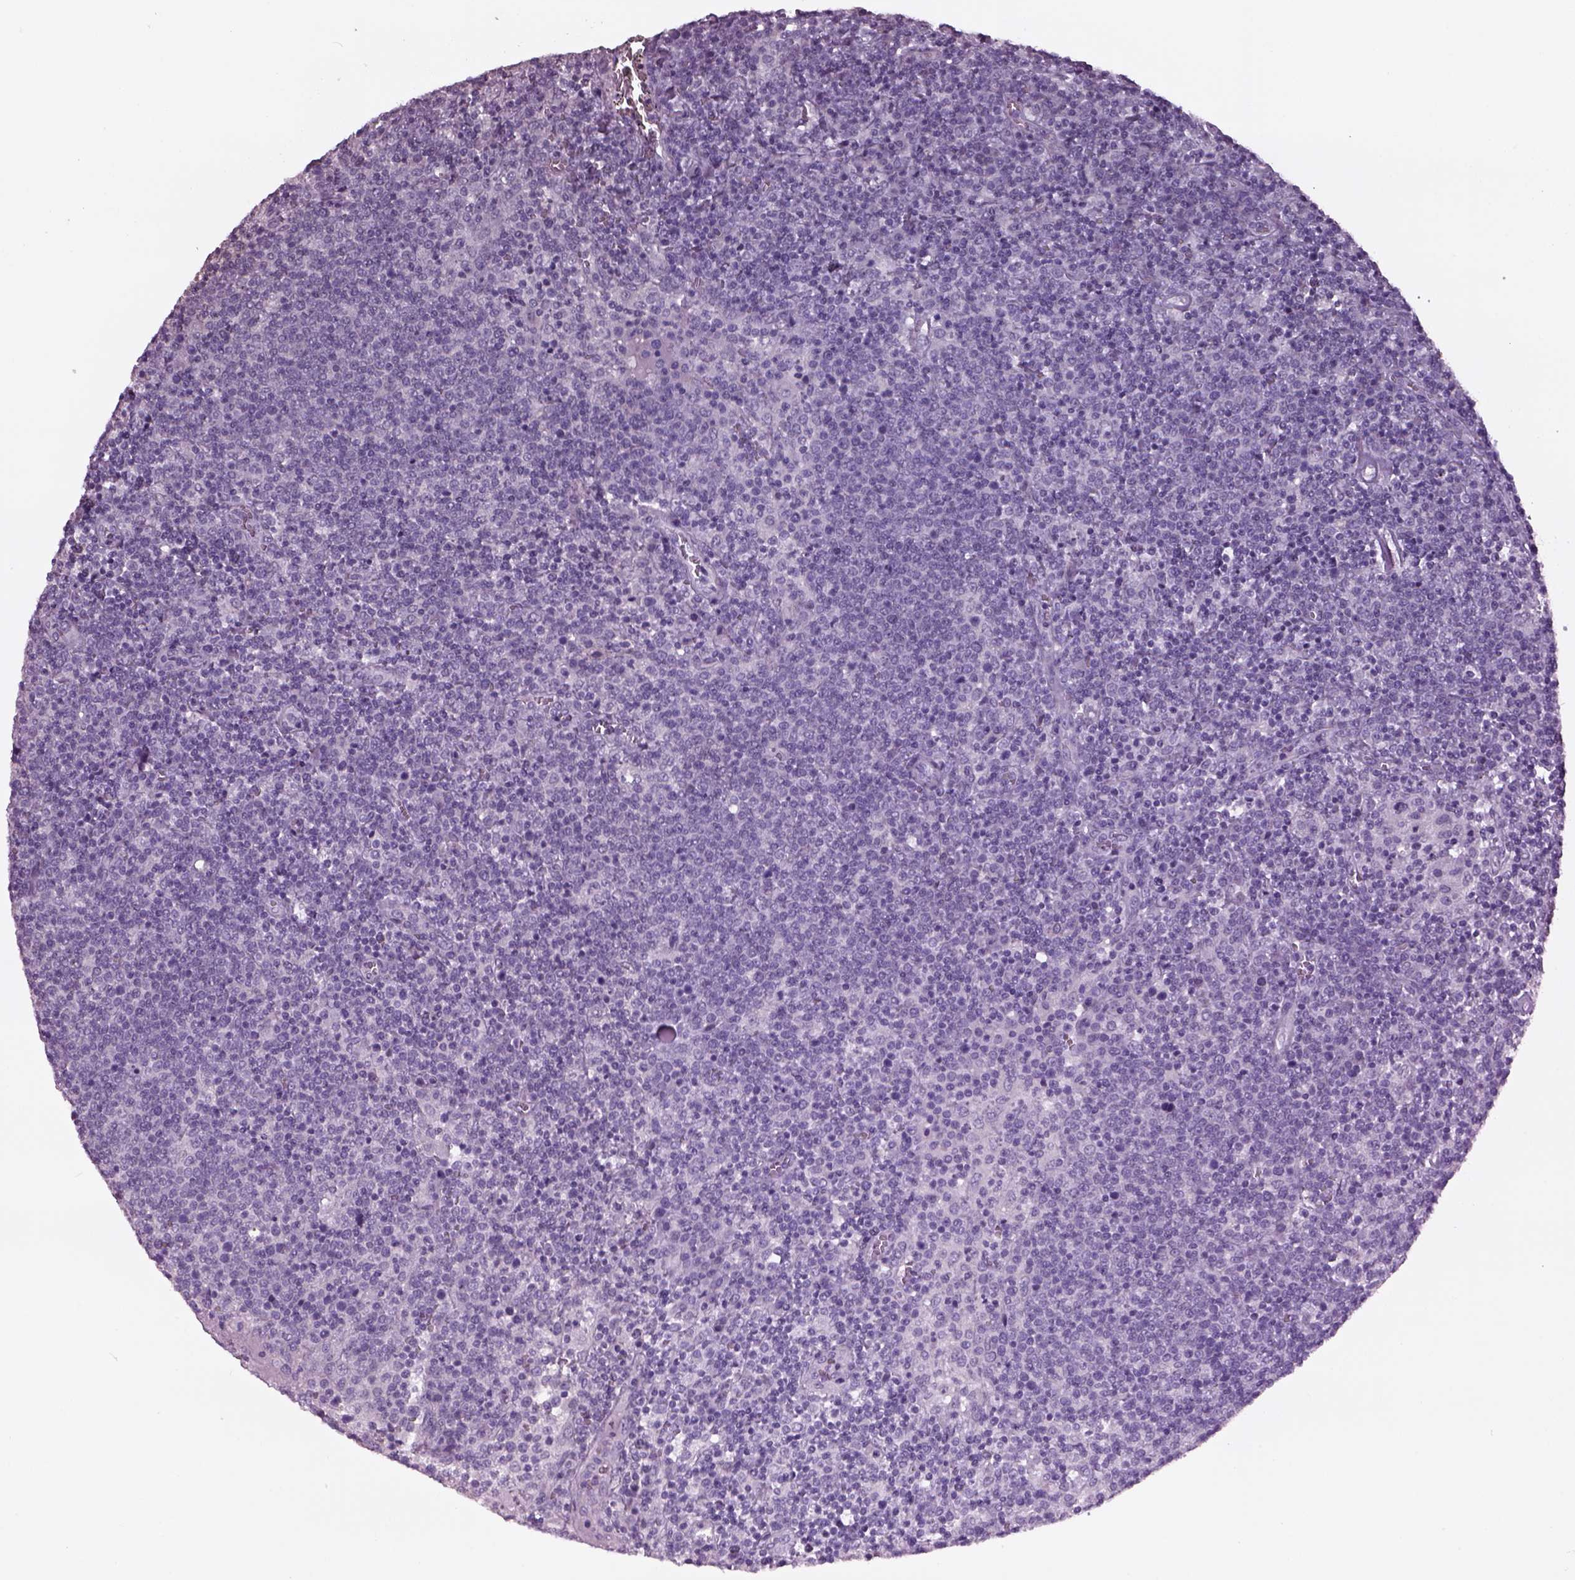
{"staining": {"intensity": "negative", "quantity": "none", "location": "none"}, "tissue": "lymphoma", "cell_type": "Tumor cells", "image_type": "cancer", "snomed": [{"axis": "morphology", "description": "Malignant lymphoma, non-Hodgkin's type, High grade"}, {"axis": "topography", "description": "Lymph node"}], "caption": "Immunohistochemistry photomicrograph of neoplastic tissue: lymphoma stained with DAB exhibits no significant protein staining in tumor cells.", "gene": "OPTC", "patient": {"sex": "male", "age": 61}}